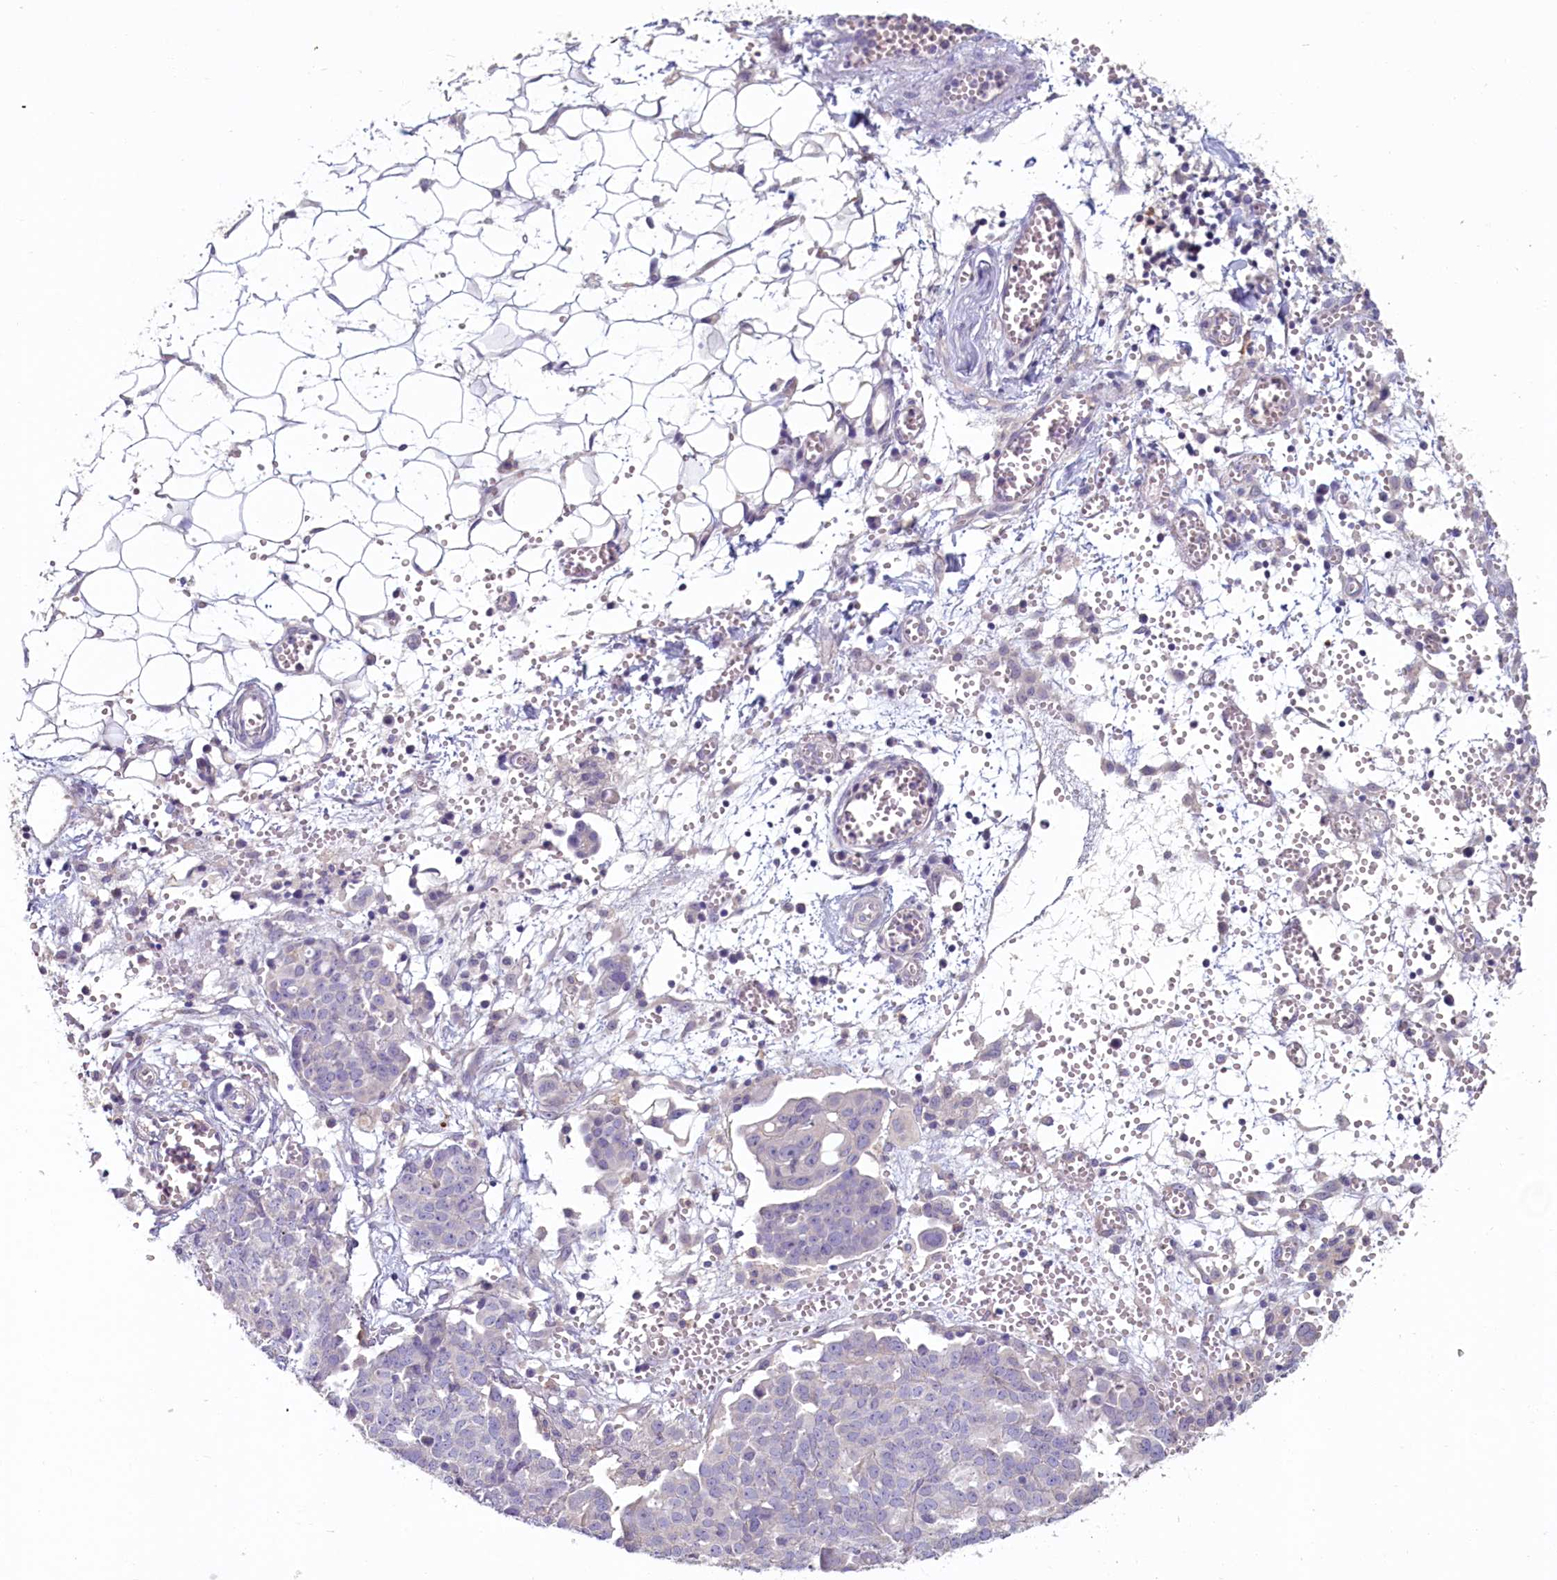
{"staining": {"intensity": "moderate", "quantity": "<25%", "location": "cytoplasmic/membranous"}, "tissue": "ovarian cancer", "cell_type": "Tumor cells", "image_type": "cancer", "snomed": [{"axis": "morphology", "description": "Cystadenocarcinoma, serous, NOS"}, {"axis": "topography", "description": "Soft tissue"}, {"axis": "topography", "description": "Ovary"}], "caption": "Immunohistochemical staining of human ovarian cancer reveals low levels of moderate cytoplasmic/membranous staining in approximately <25% of tumor cells.", "gene": "PDE6D", "patient": {"sex": "female", "age": 57}}